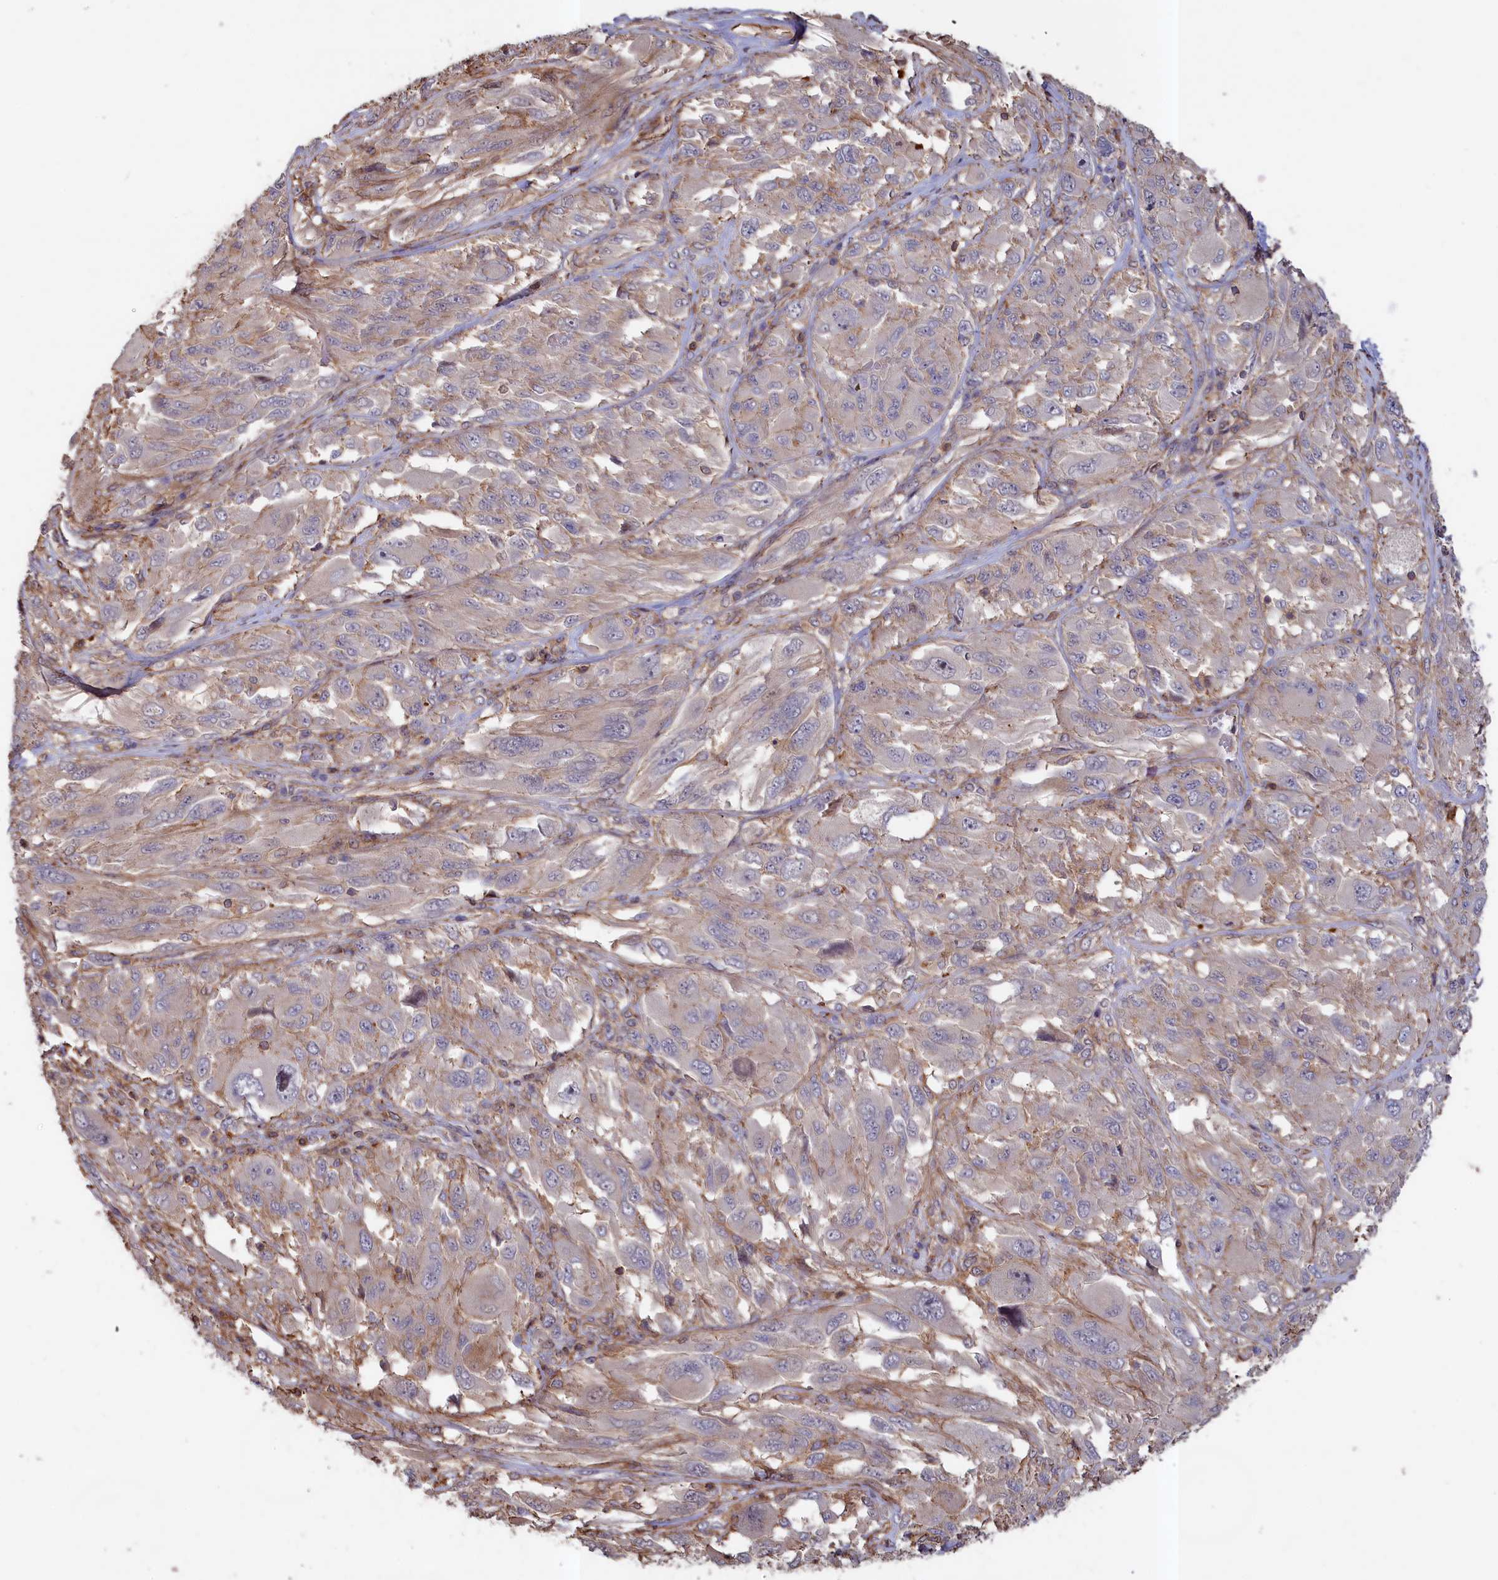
{"staining": {"intensity": "weak", "quantity": "<25%", "location": "cytoplasmic/membranous"}, "tissue": "melanoma", "cell_type": "Tumor cells", "image_type": "cancer", "snomed": [{"axis": "morphology", "description": "Malignant melanoma, NOS"}, {"axis": "topography", "description": "Skin"}], "caption": "There is no significant positivity in tumor cells of malignant melanoma. (Stains: DAB (3,3'-diaminobenzidine) immunohistochemistry with hematoxylin counter stain, Microscopy: brightfield microscopy at high magnification).", "gene": "ANKRD27", "patient": {"sex": "female", "age": 91}}